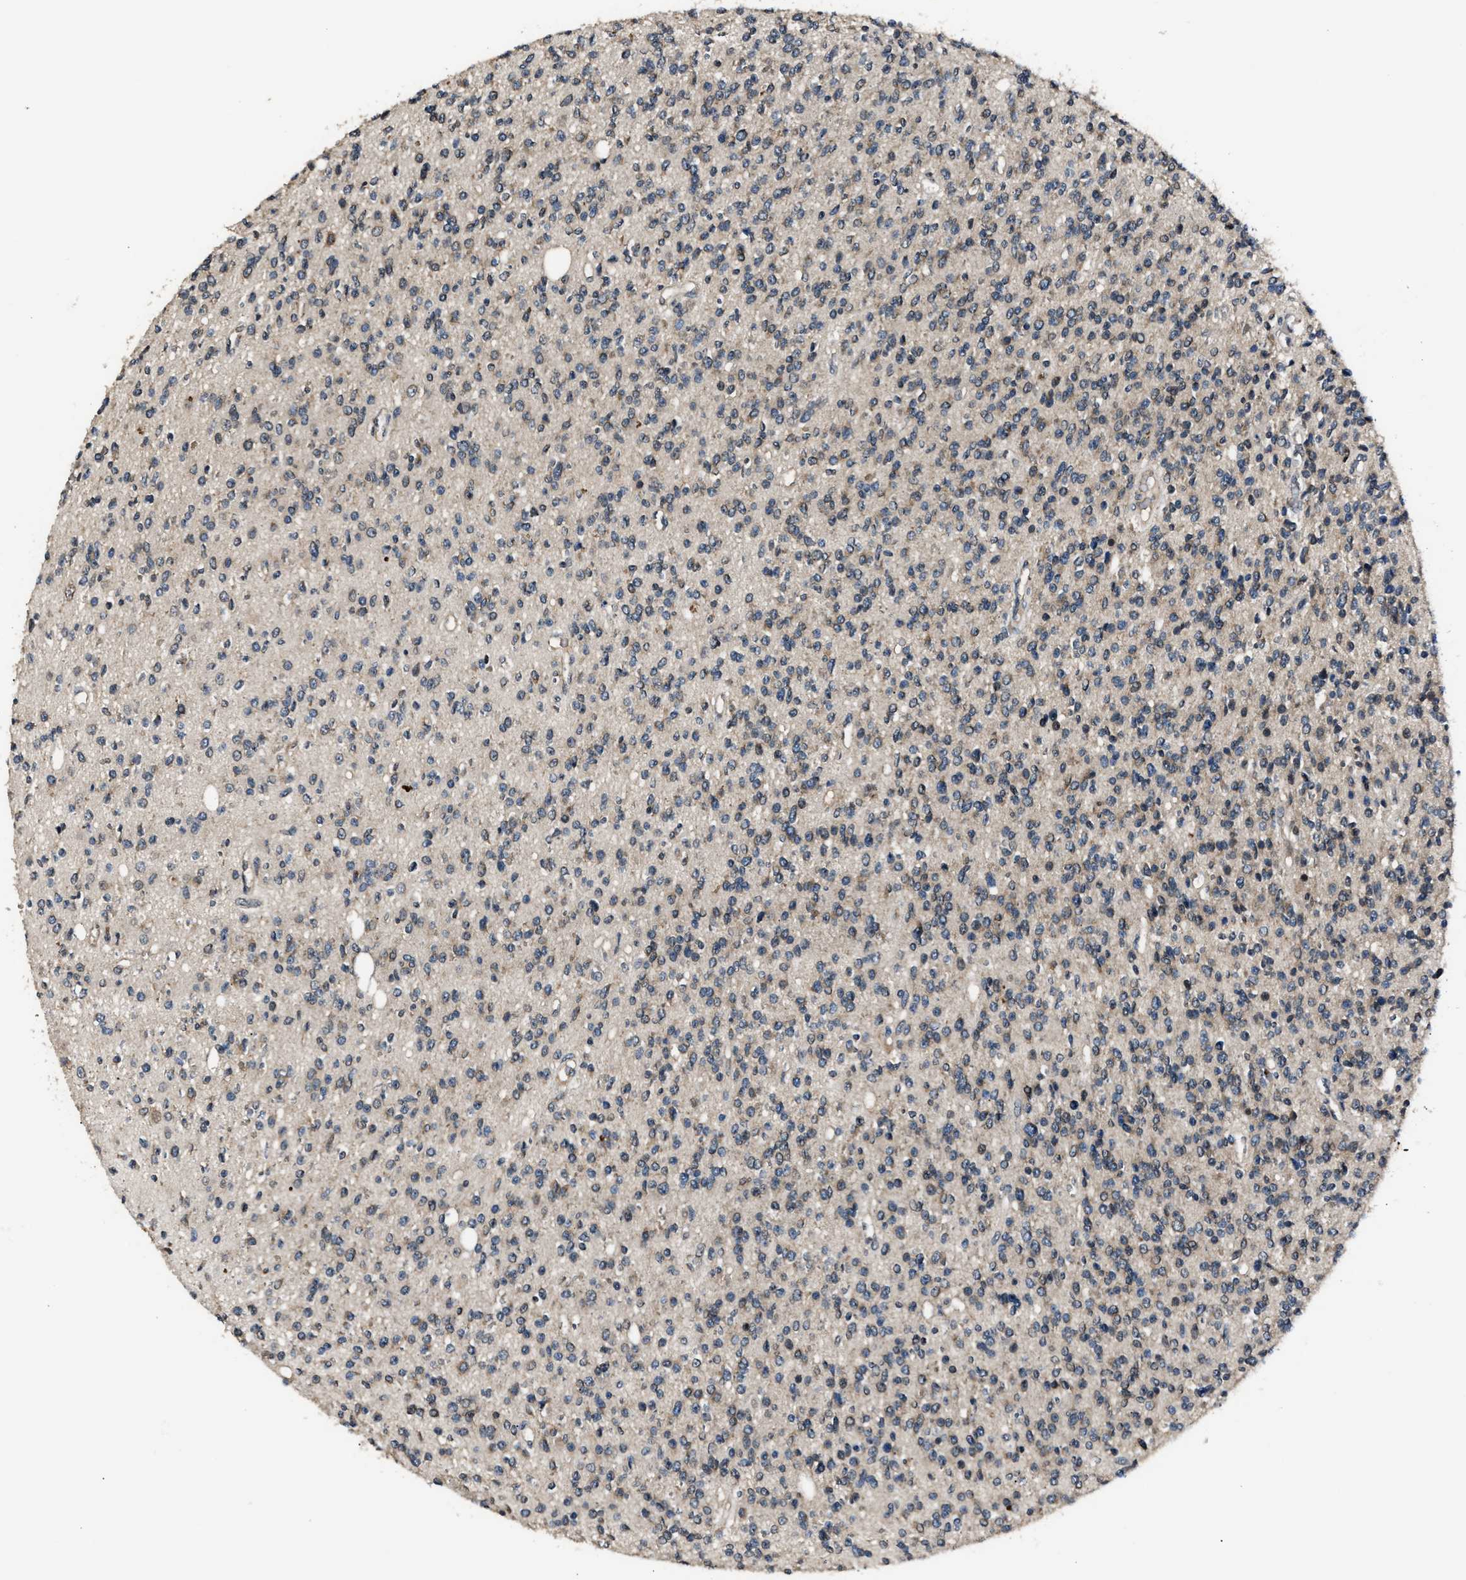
{"staining": {"intensity": "weak", "quantity": "25%-75%", "location": "cytoplasmic/membranous"}, "tissue": "glioma", "cell_type": "Tumor cells", "image_type": "cancer", "snomed": [{"axis": "morphology", "description": "Glioma, malignant, High grade"}, {"axis": "topography", "description": "Brain"}], "caption": "The immunohistochemical stain labels weak cytoplasmic/membranous staining in tumor cells of high-grade glioma (malignant) tissue.", "gene": "TNRC18", "patient": {"sex": "male", "age": 34}}